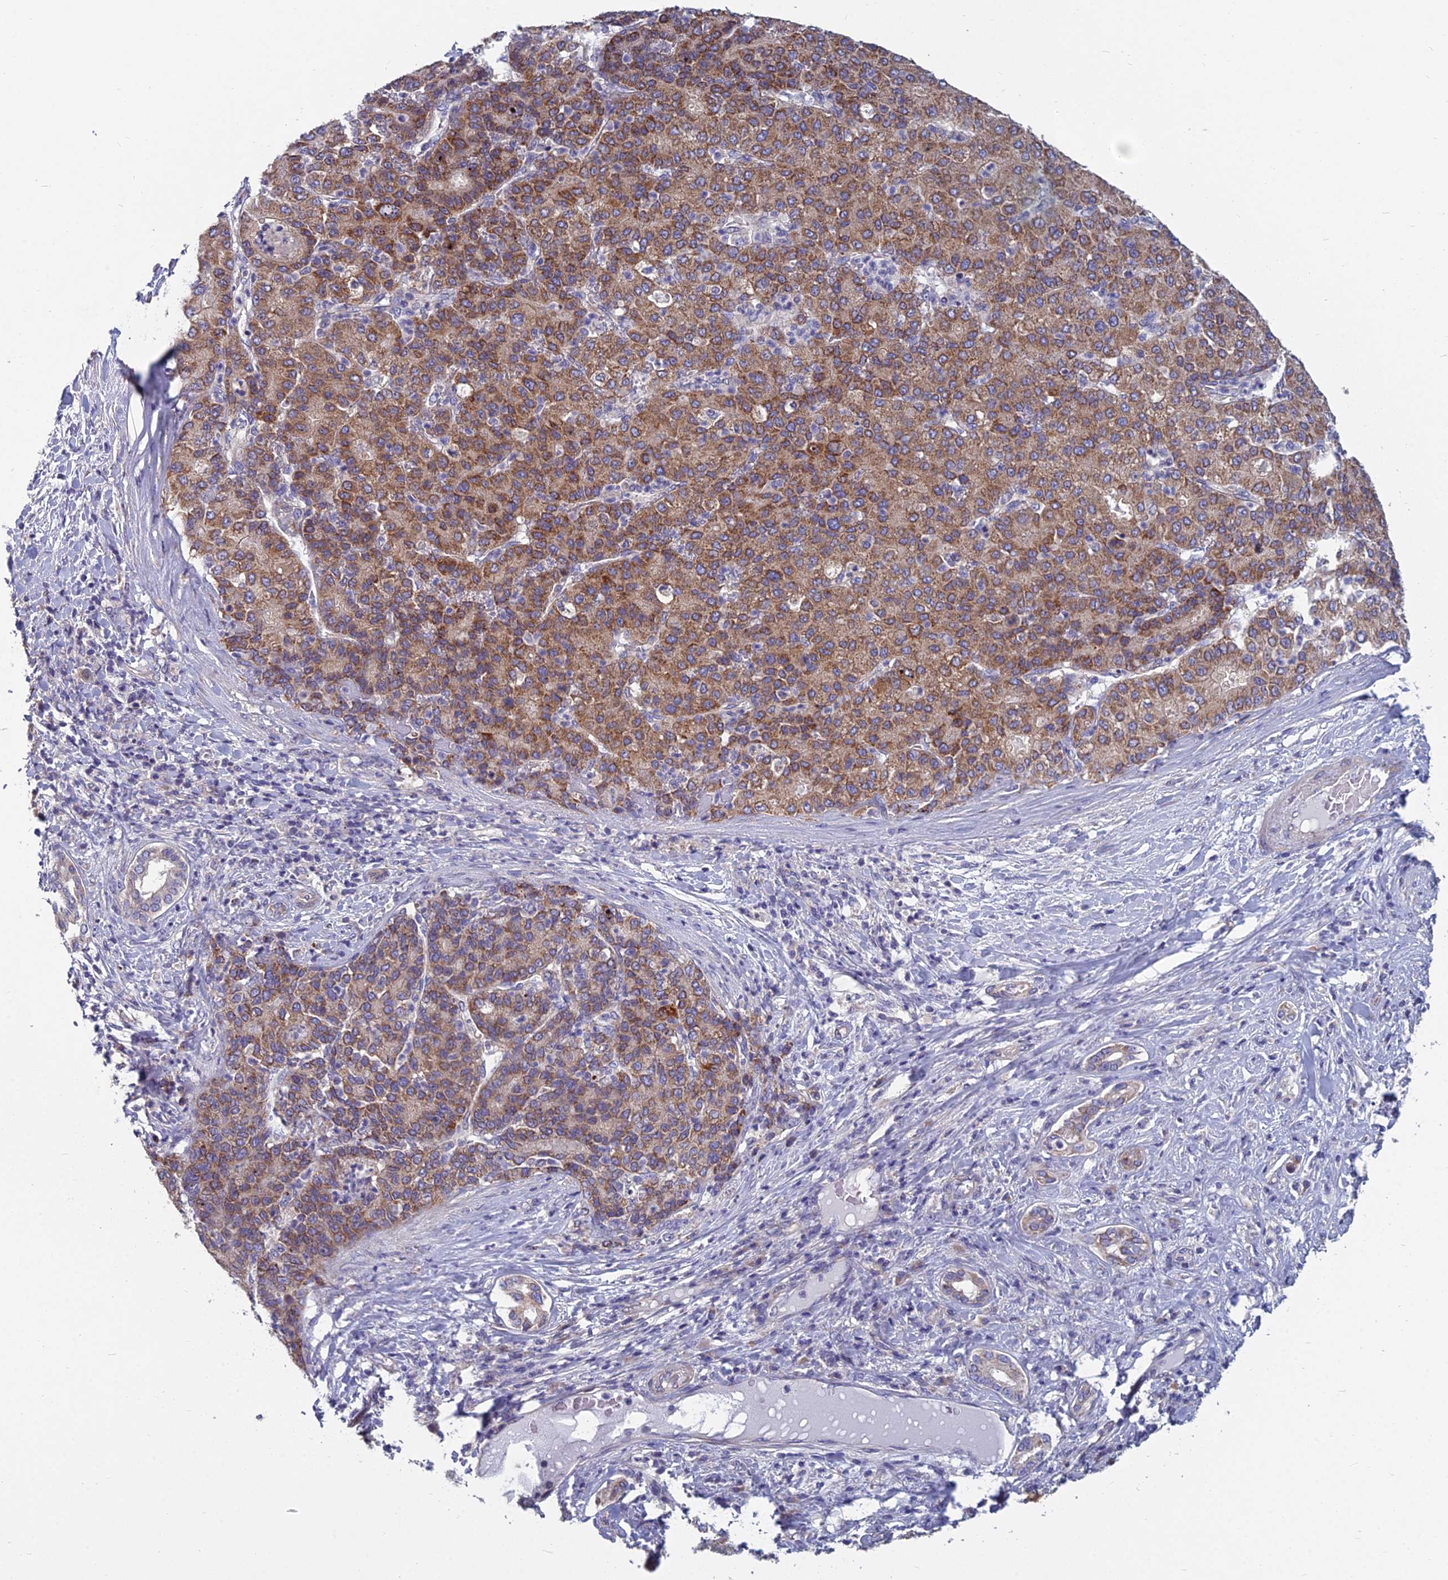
{"staining": {"intensity": "moderate", "quantity": "25%-75%", "location": "cytoplasmic/membranous"}, "tissue": "liver cancer", "cell_type": "Tumor cells", "image_type": "cancer", "snomed": [{"axis": "morphology", "description": "Carcinoma, Hepatocellular, NOS"}, {"axis": "topography", "description": "Liver"}], "caption": "The micrograph reveals staining of hepatocellular carcinoma (liver), revealing moderate cytoplasmic/membranous protein expression (brown color) within tumor cells.", "gene": "COX20", "patient": {"sex": "male", "age": 65}}